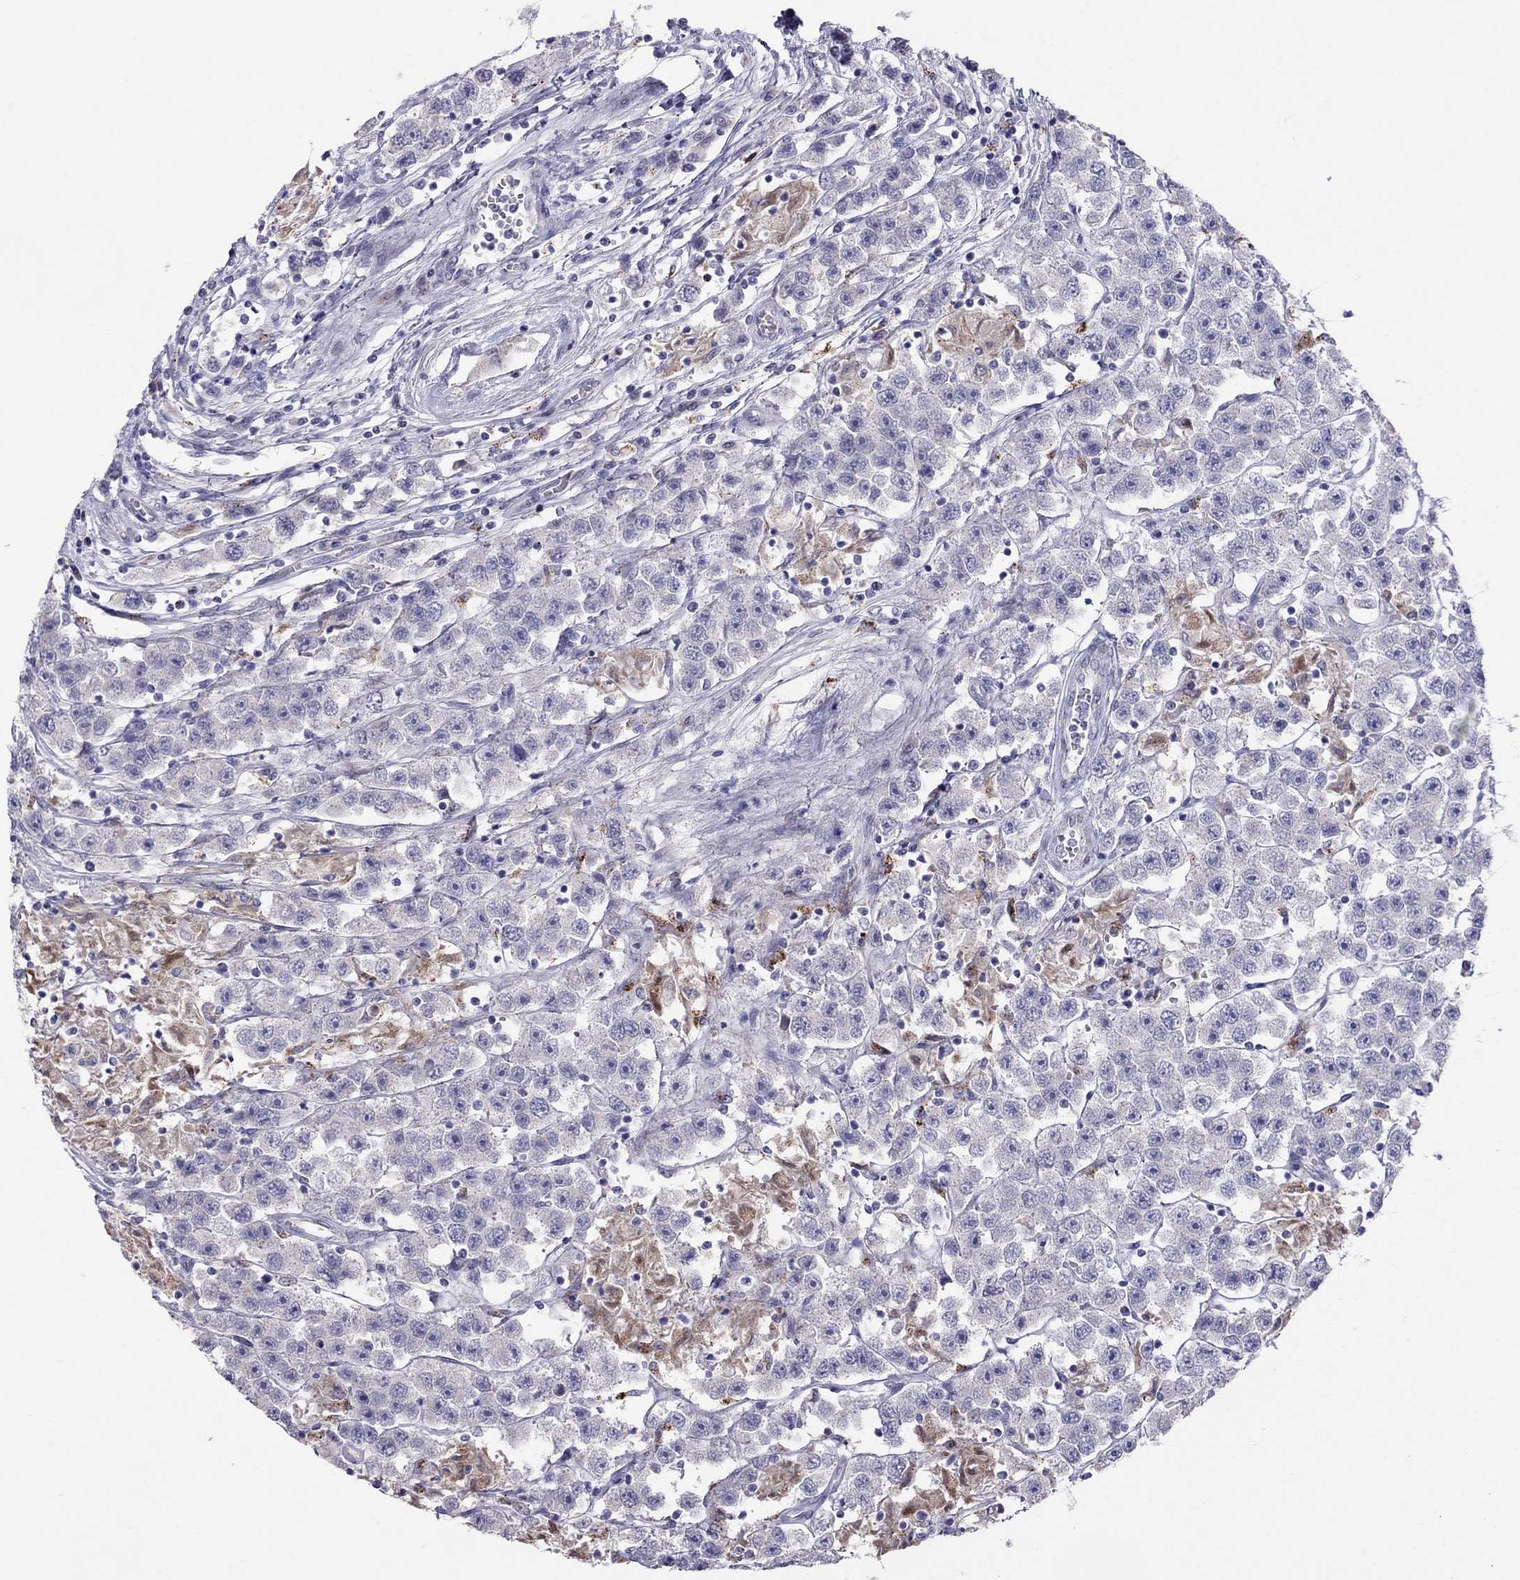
{"staining": {"intensity": "negative", "quantity": "none", "location": "none"}, "tissue": "testis cancer", "cell_type": "Tumor cells", "image_type": "cancer", "snomed": [{"axis": "morphology", "description": "Seminoma, NOS"}, {"axis": "topography", "description": "Testis"}], "caption": "Protein analysis of seminoma (testis) reveals no significant positivity in tumor cells.", "gene": "MAGEB4", "patient": {"sex": "male", "age": 45}}